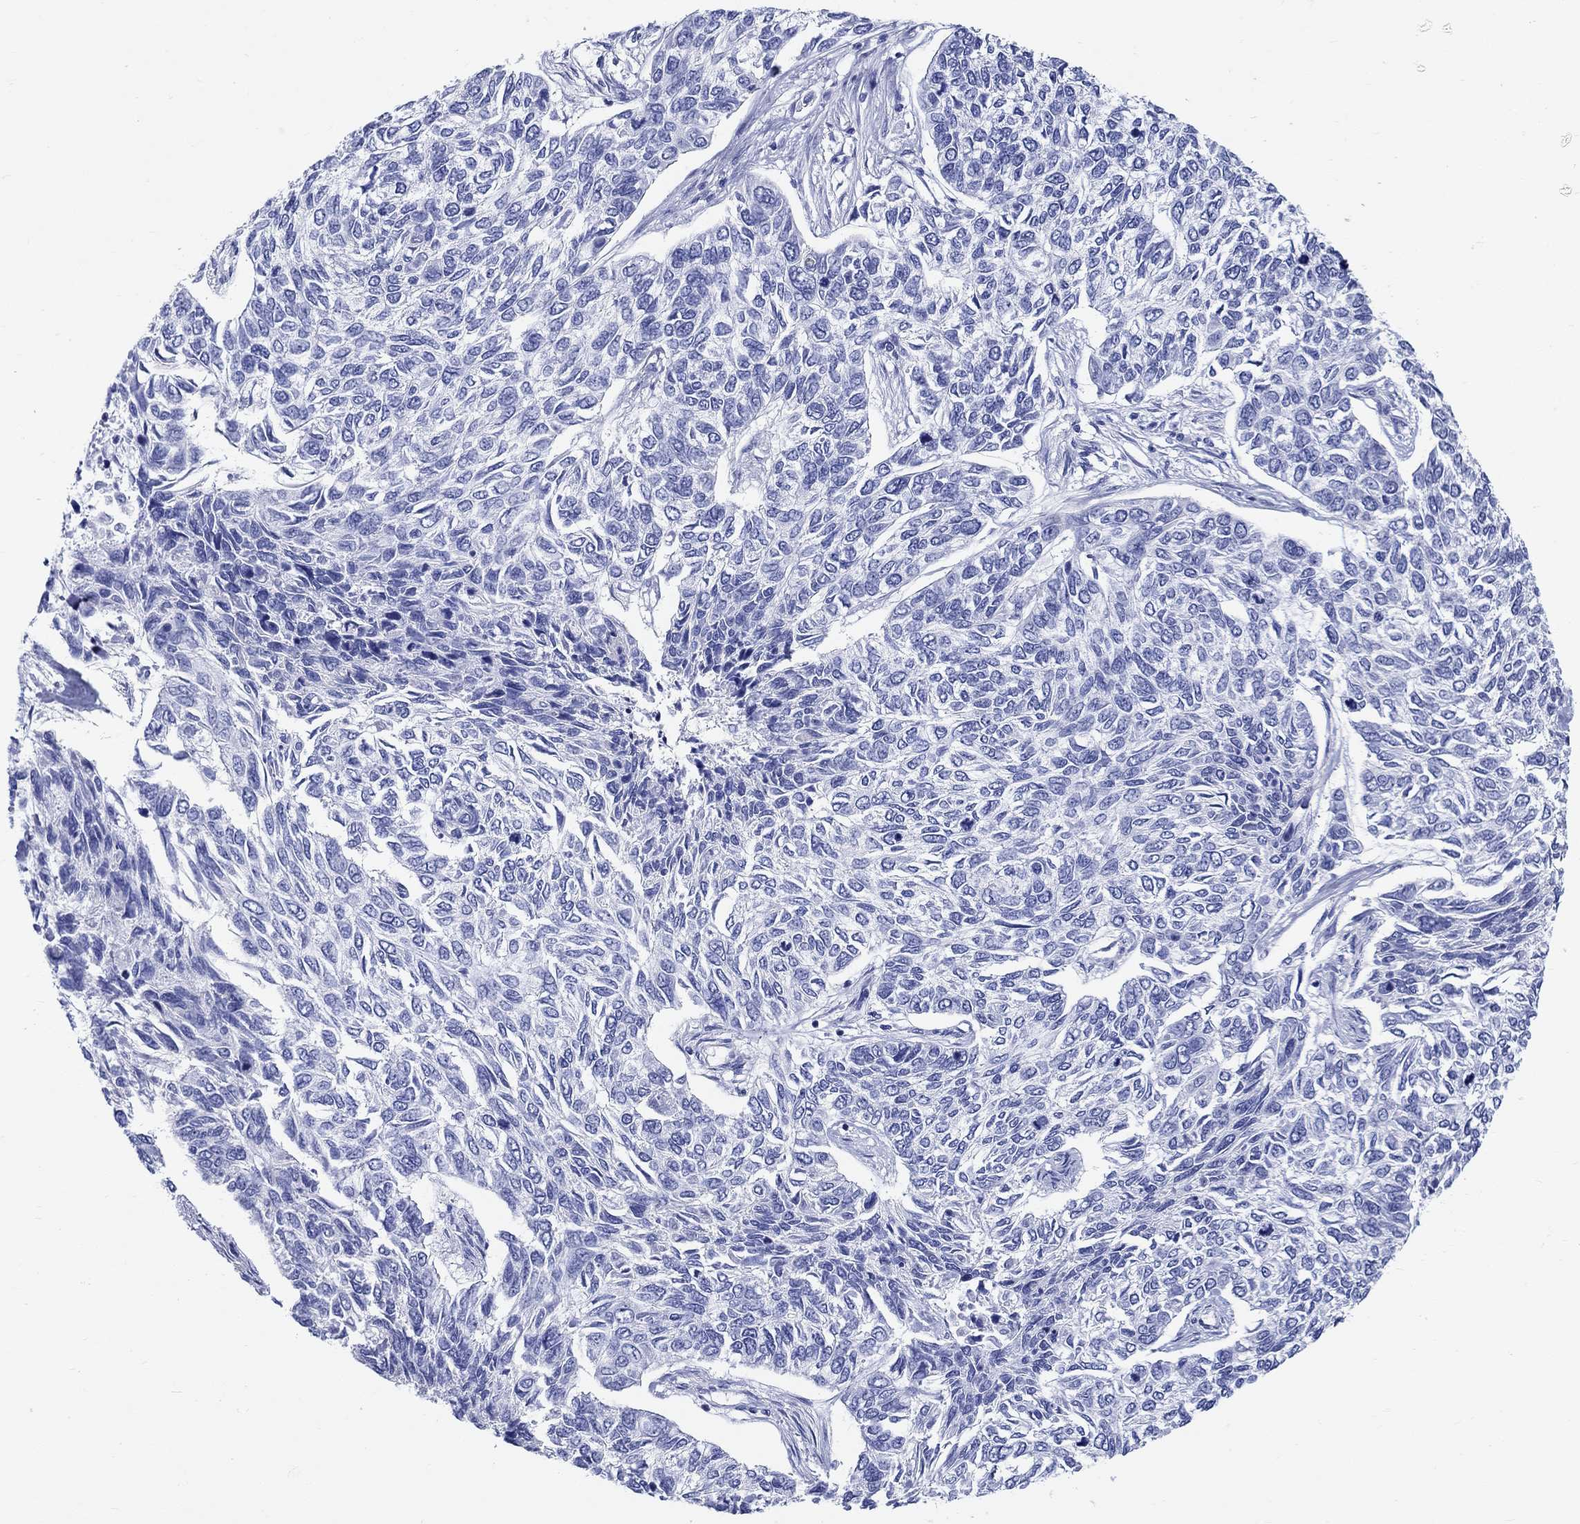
{"staining": {"intensity": "negative", "quantity": "none", "location": "none"}, "tissue": "skin cancer", "cell_type": "Tumor cells", "image_type": "cancer", "snomed": [{"axis": "morphology", "description": "Basal cell carcinoma"}, {"axis": "topography", "description": "Skin"}], "caption": "This is a micrograph of immunohistochemistry staining of skin basal cell carcinoma, which shows no expression in tumor cells. The staining is performed using DAB (3,3'-diaminobenzidine) brown chromogen with nuclei counter-stained in using hematoxylin.", "gene": "CRYGS", "patient": {"sex": "female", "age": 65}}